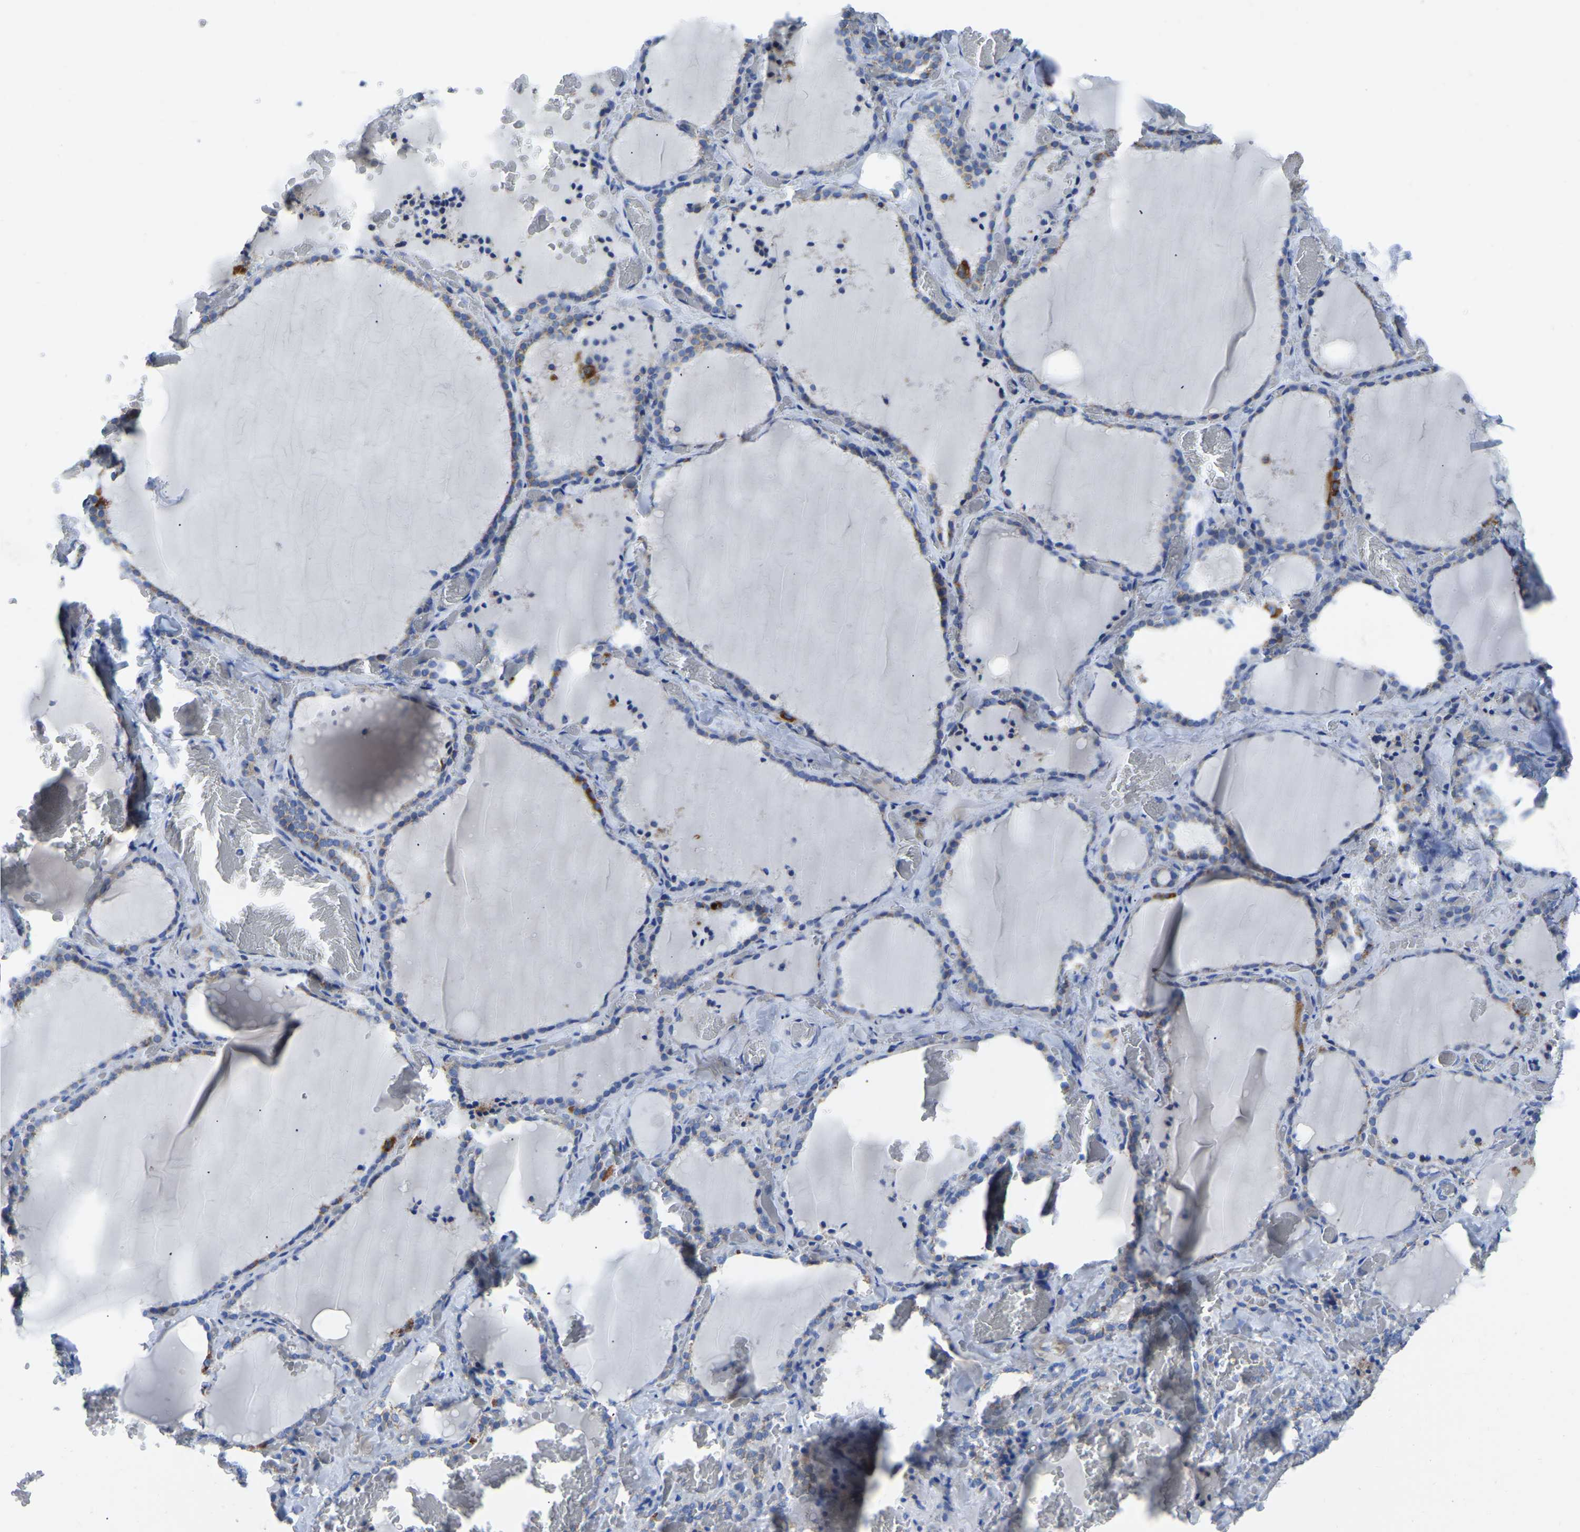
{"staining": {"intensity": "moderate", "quantity": "25%-75%", "location": "cytoplasmic/membranous"}, "tissue": "thyroid gland", "cell_type": "Glandular cells", "image_type": "normal", "snomed": [{"axis": "morphology", "description": "Normal tissue, NOS"}, {"axis": "topography", "description": "Thyroid gland"}], "caption": "Thyroid gland stained for a protein demonstrates moderate cytoplasmic/membranous positivity in glandular cells. Ihc stains the protein in brown and the nuclei are stained blue.", "gene": "ETFA", "patient": {"sex": "female", "age": 22}}